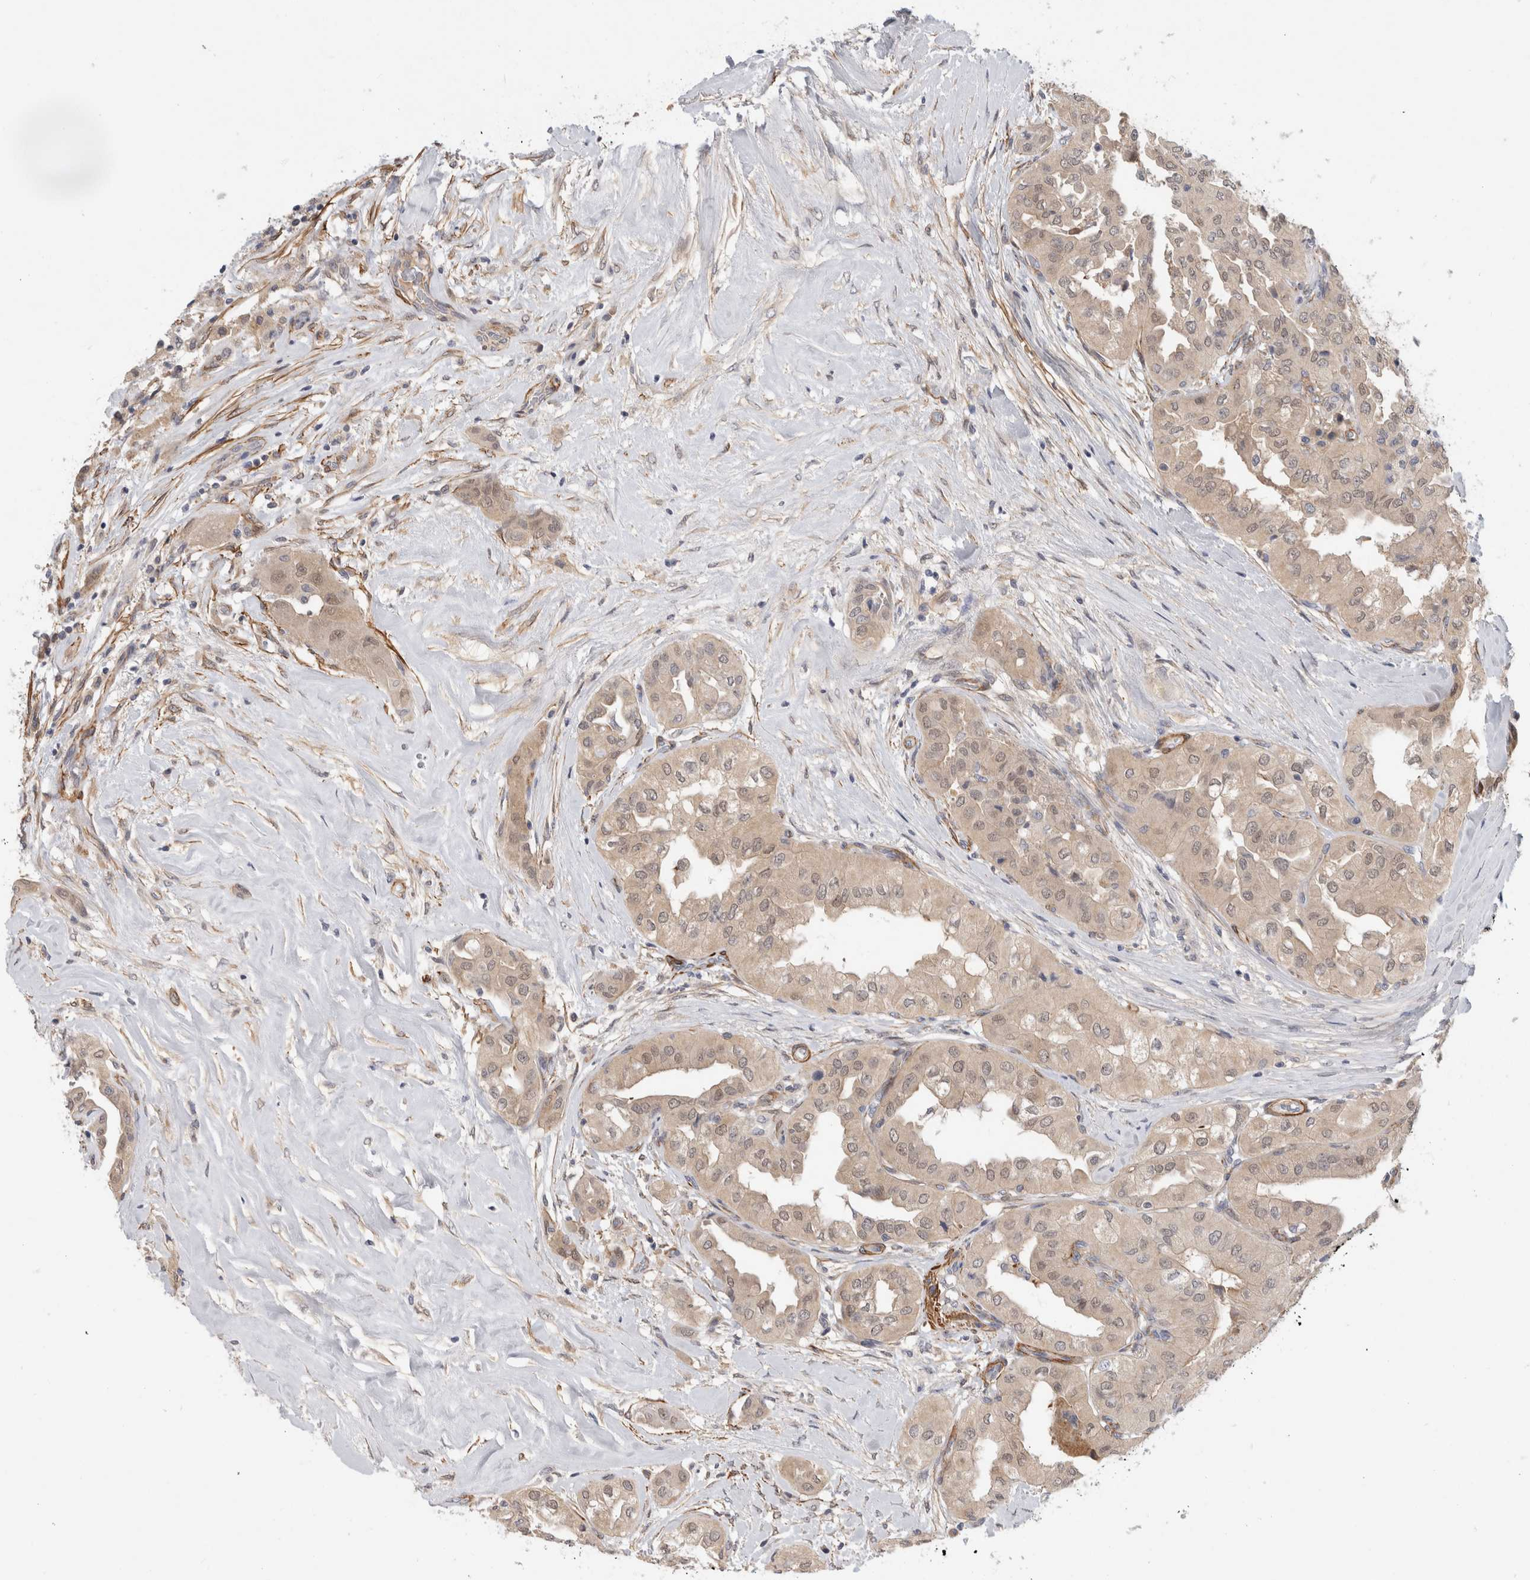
{"staining": {"intensity": "weak", "quantity": "<25%", "location": "cytoplasmic/membranous"}, "tissue": "thyroid cancer", "cell_type": "Tumor cells", "image_type": "cancer", "snomed": [{"axis": "morphology", "description": "Papillary adenocarcinoma, NOS"}, {"axis": "topography", "description": "Thyroid gland"}], "caption": "Immunohistochemistry of thyroid cancer (papillary adenocarcinoma) exhibits no staining in tumor cells.", "gene": "PGM1", "patient": {"sex": "female", "age": 59}}